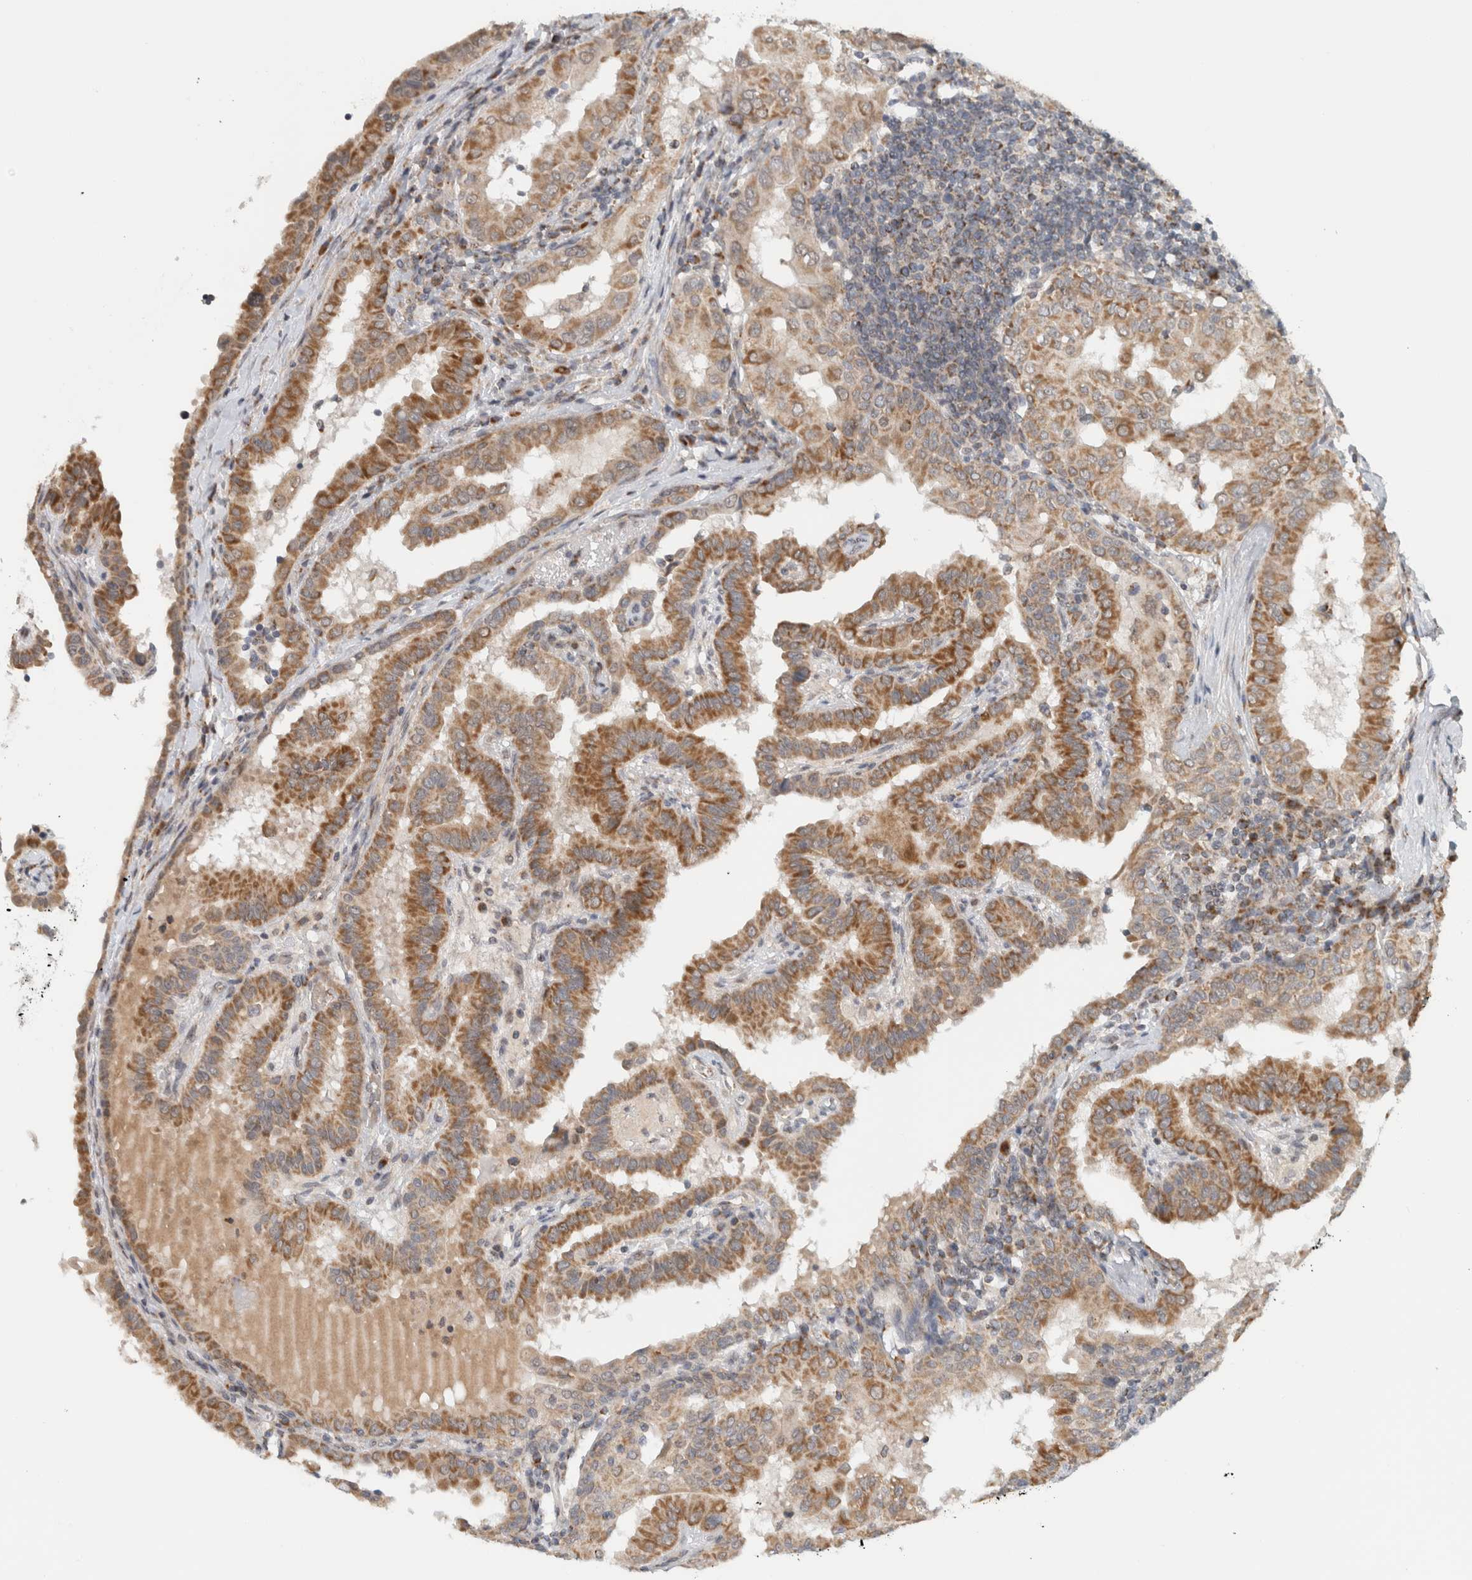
{"staining": {"intensity": "moderate", "quantity": ">75%", "location": "cytoplasmic/membranous"}, "tissue": "thyroid cancer", "cell_type": "Tumor cells", "image_type": "cancer", "snomed": [{"axis": "morphology", "description": "Papillary adenocarcinoma, NOS"}, {"axis": "topography", "description": "Thyroid gland"}], "caption": "Tumor cells show moderate cytoplasmic/membranous positivity in about >75% of cells in thyroid cancer.", "gene": "CMC2", "patient": {"sex": "male", "age": 33}}